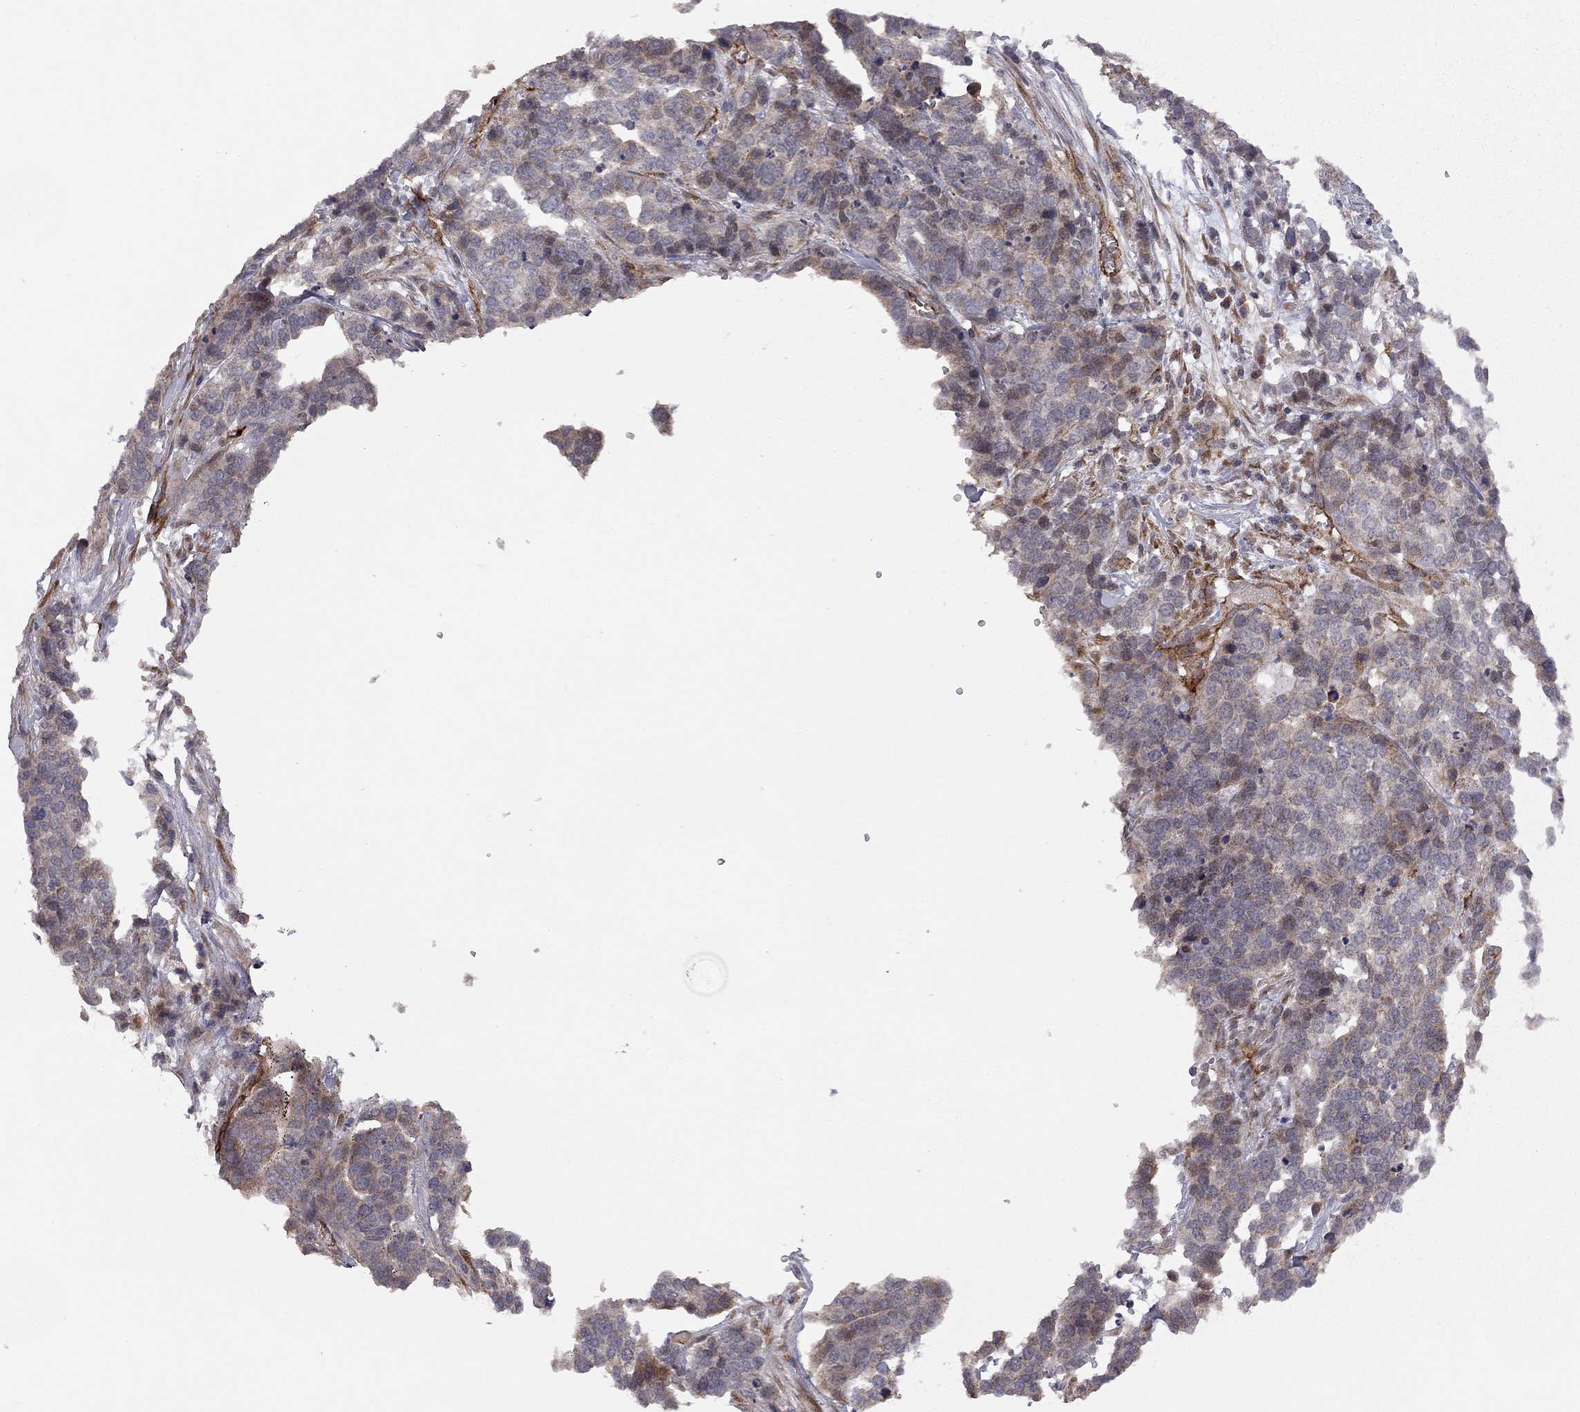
{"staining": {"intensity": "moderate", "quantity": "<25%", "location": "cytoplasmic/membranous"}, "tissue": "ovarian cancer", "cell_type": "Tumor cells", "image_type": "cancer", "snomed": [{"axis": "morphology", "description": "Carcinoma, endometroid"}, {"axis": "topography", "description": "Ovary"}], "caption": "An image of ovarian cancer (endometroid carcinoma) stained for a protein exhibits moderate cytoplasmic/membranous brown staining in tumor cells.", "gene": "EXOC3L2", "patient": {"sex": "female", "age": 65}}